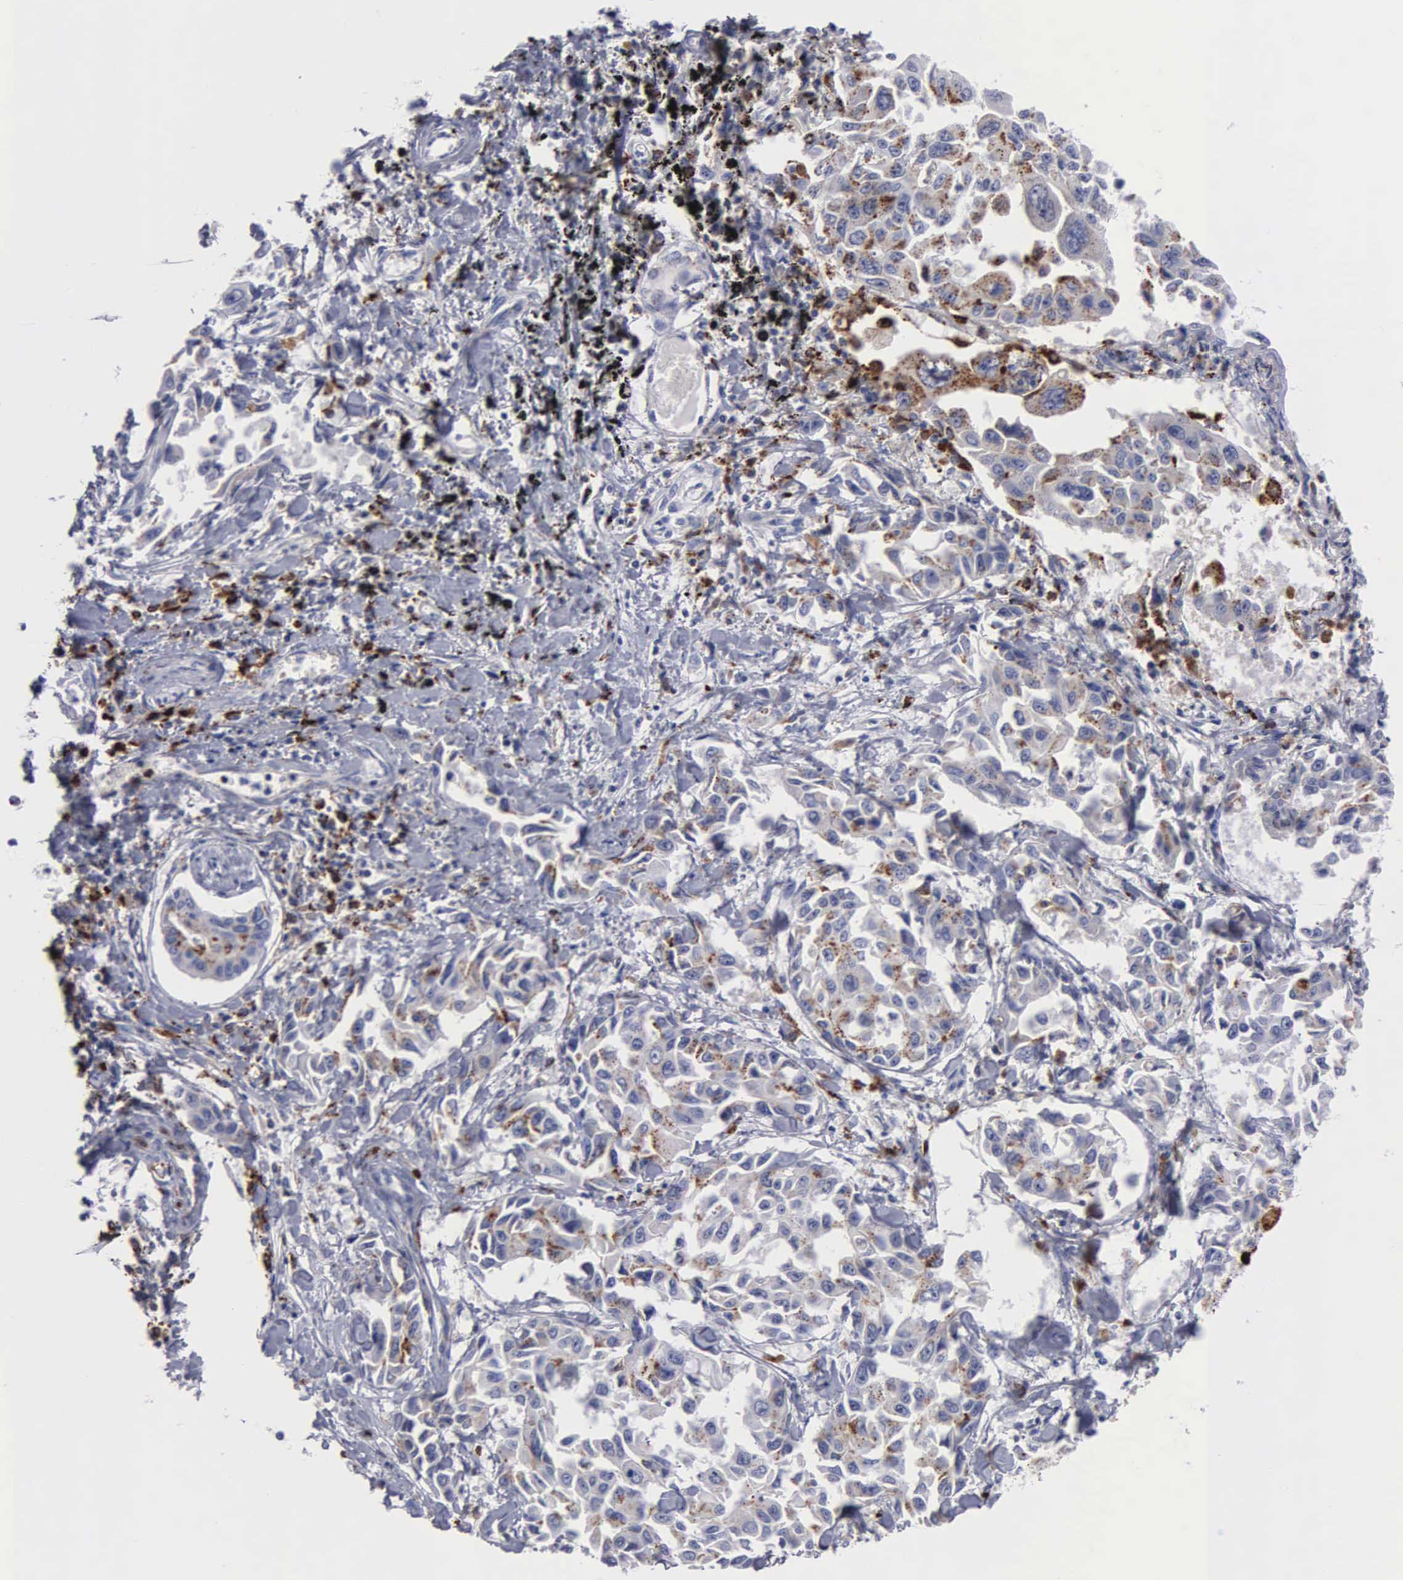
{"staining": {"intensity": "weak", "quantity": "<25%", "location": "cytoplasmic/membranous"}, "tissue": "lung cancer", "cell_type": "Tumor cells", "image_type": "cancer", "snomed": [{"axis": "morphology", "description": "Adenocarcinoma, NOS"}, {"axis": "topography", "description": "Lung"}], "caption": "IHC photomicrograph of neoplastic tissue: adenocarcinoma (lung) stained with DAB (3,3'-diaminobenzidine) demonstrates no significant protein expression in tumor cells.", "gene": "CTSH", "patient": {"sex": "male", "age": 64}}